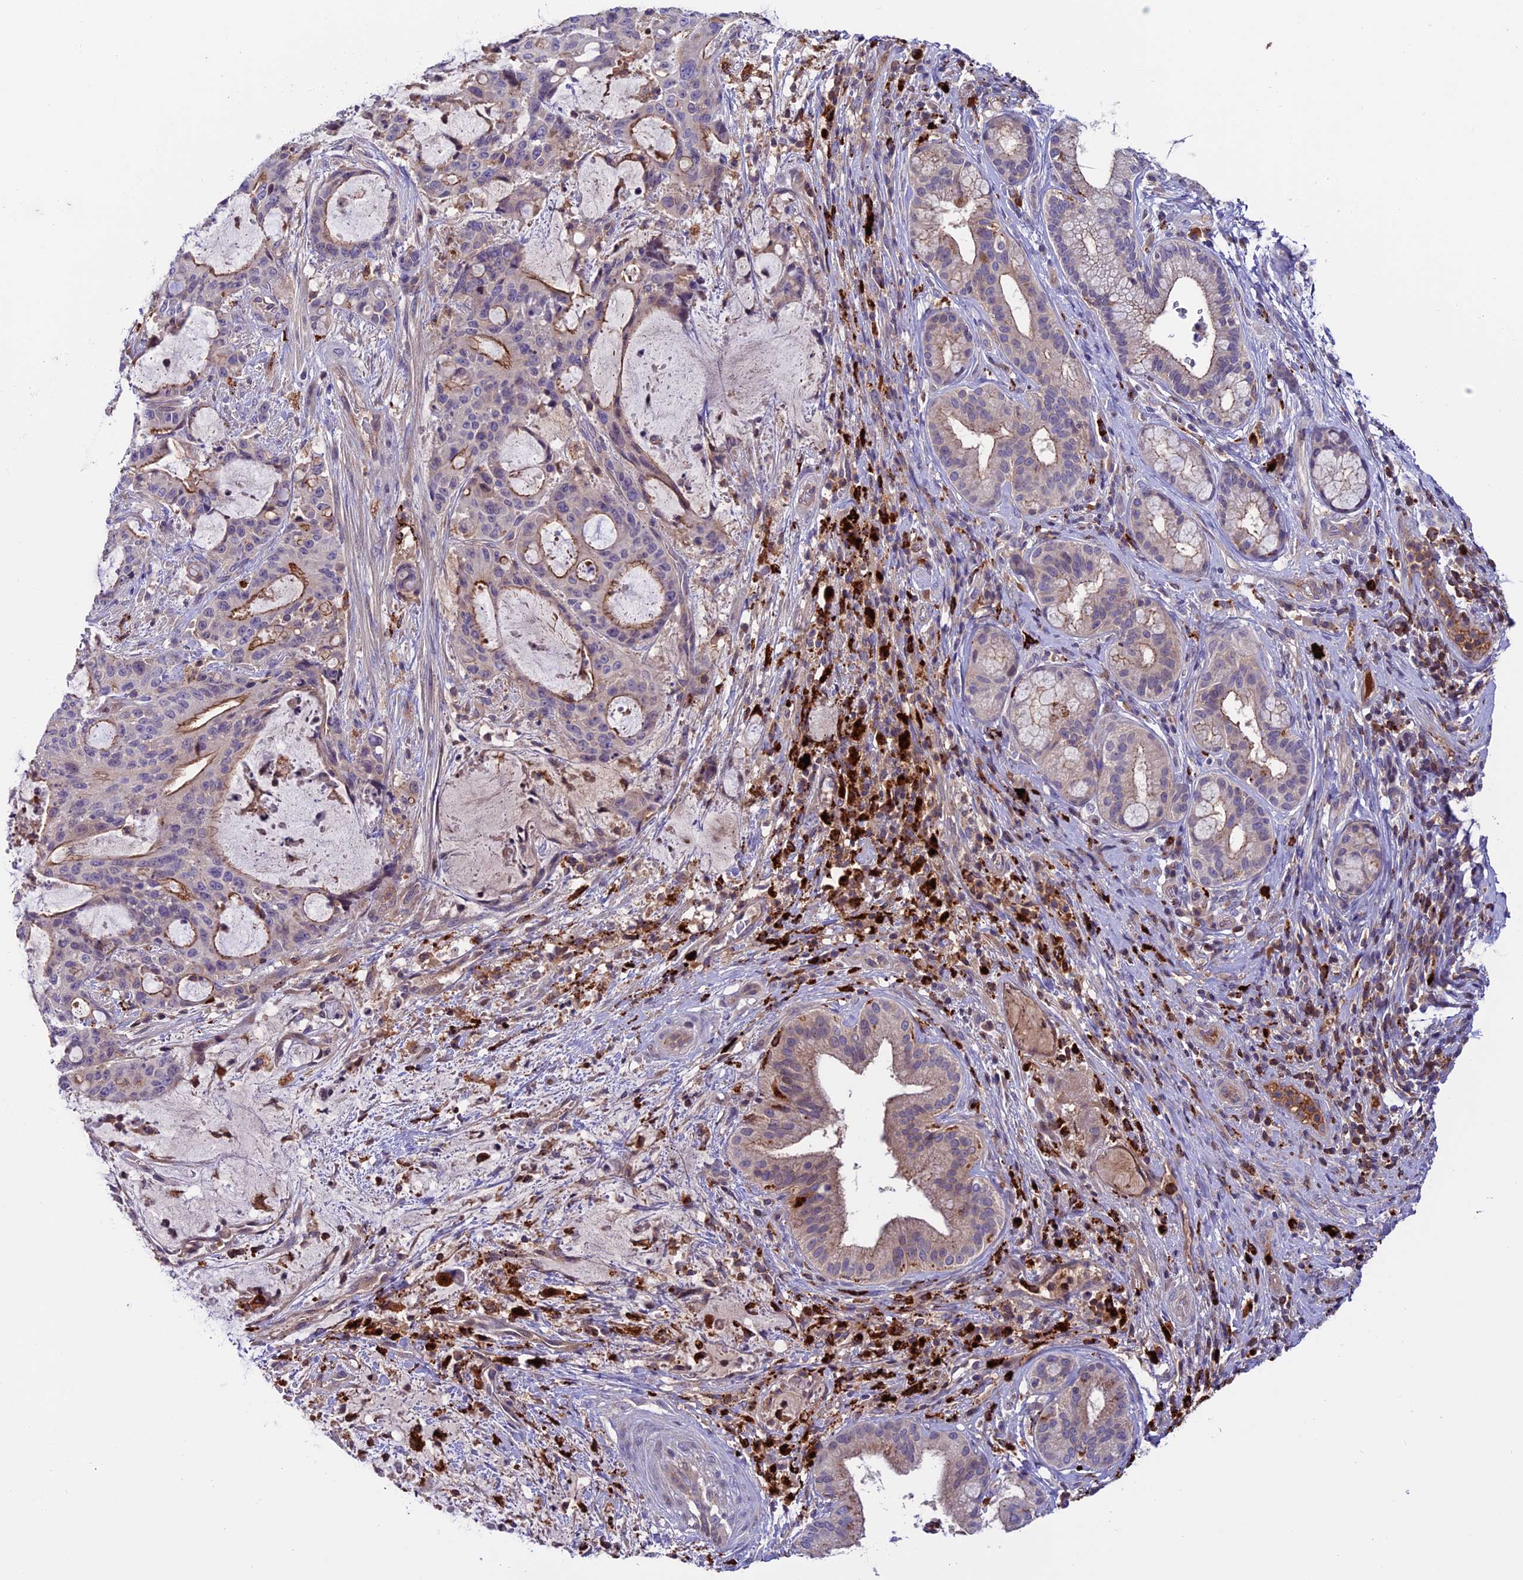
{"staining": {"intensity": "moderate", "quantity": "25%-75%", "location": "cytoplasmic/membranous"}, "tissue": "liver cancer", "cell_type": "Tumor cells", "image_type": "cancer", "snomed": [{"axis": "morphology", "description": "Normal tissue, NOS"}, {"axis": "morphology", "description": "Cholangiocarcinoma"}, {"axis": "topography", "description": "Liver"}, {"axis": "topography", "description": "Peripheral nerve tissue"}], "caption": "Immunohistochemical staining of human liver cancer (cholangiocarcinoma) displays moderate cytoplasmic/membranous protein positivity in about 25%-75% of tumor cells.", "gene": "ARHGEF18", "patient": {"sex": "female", "age": 73}}